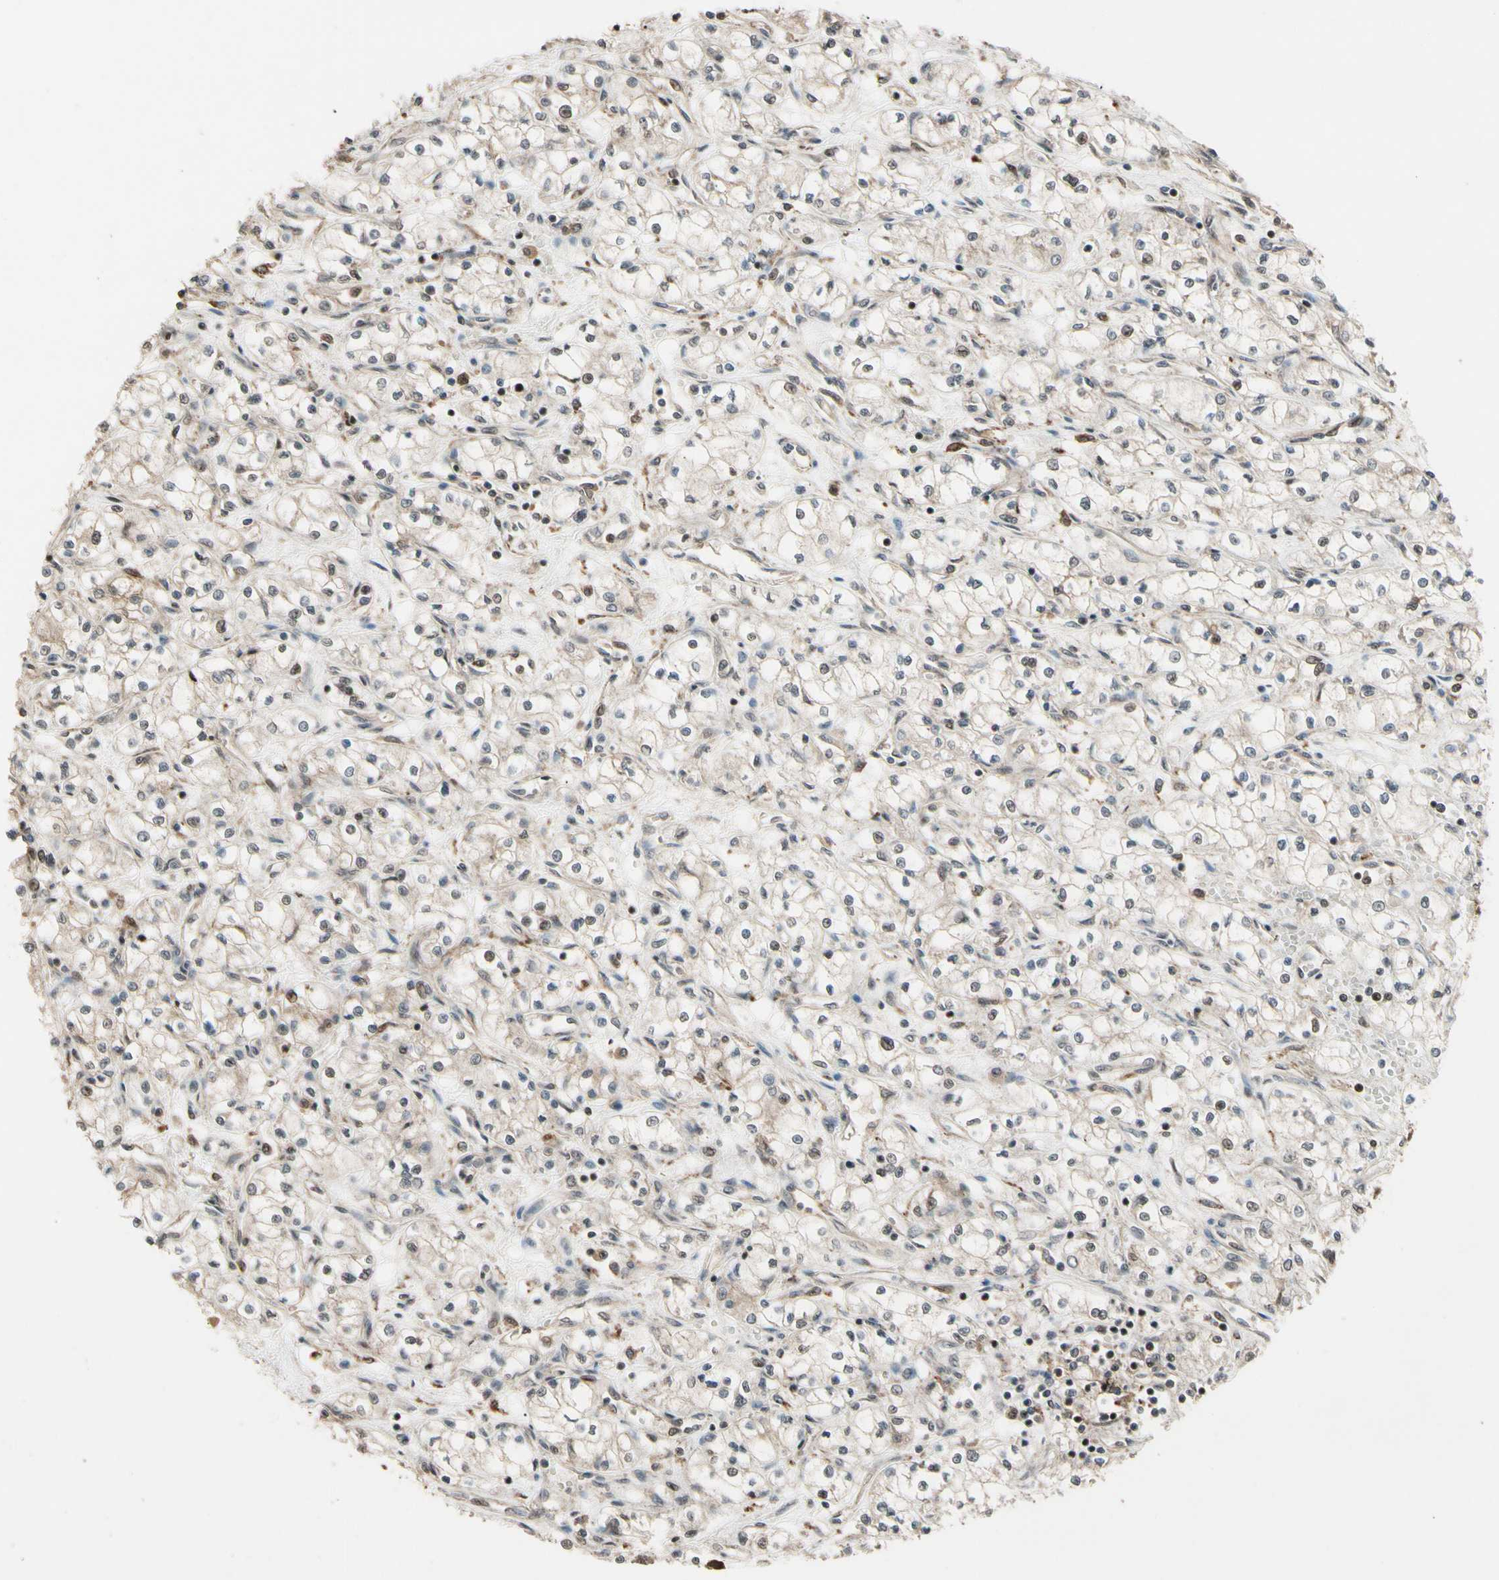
{"staining": {"intensity": "negative", "quantity": "none", "location": "none"}, "tissue": "renal cancer", "cell_type": "Tumor cells", "image_type": "cancer", "snomed": [{"axis": "morphology", "description": "Normal tissue, NOS"}, {"axis": "morphology", "description": "Adenocarcinoma, NOS"}, {"axis": "topography", "description": "Kidney"}], "caption": "Renal cancer was stained to show a protein in brown. There is no significant positivity in tumor cells.", "gene": "CSF1R", "patient": {"sex": "male", "age": 59}}